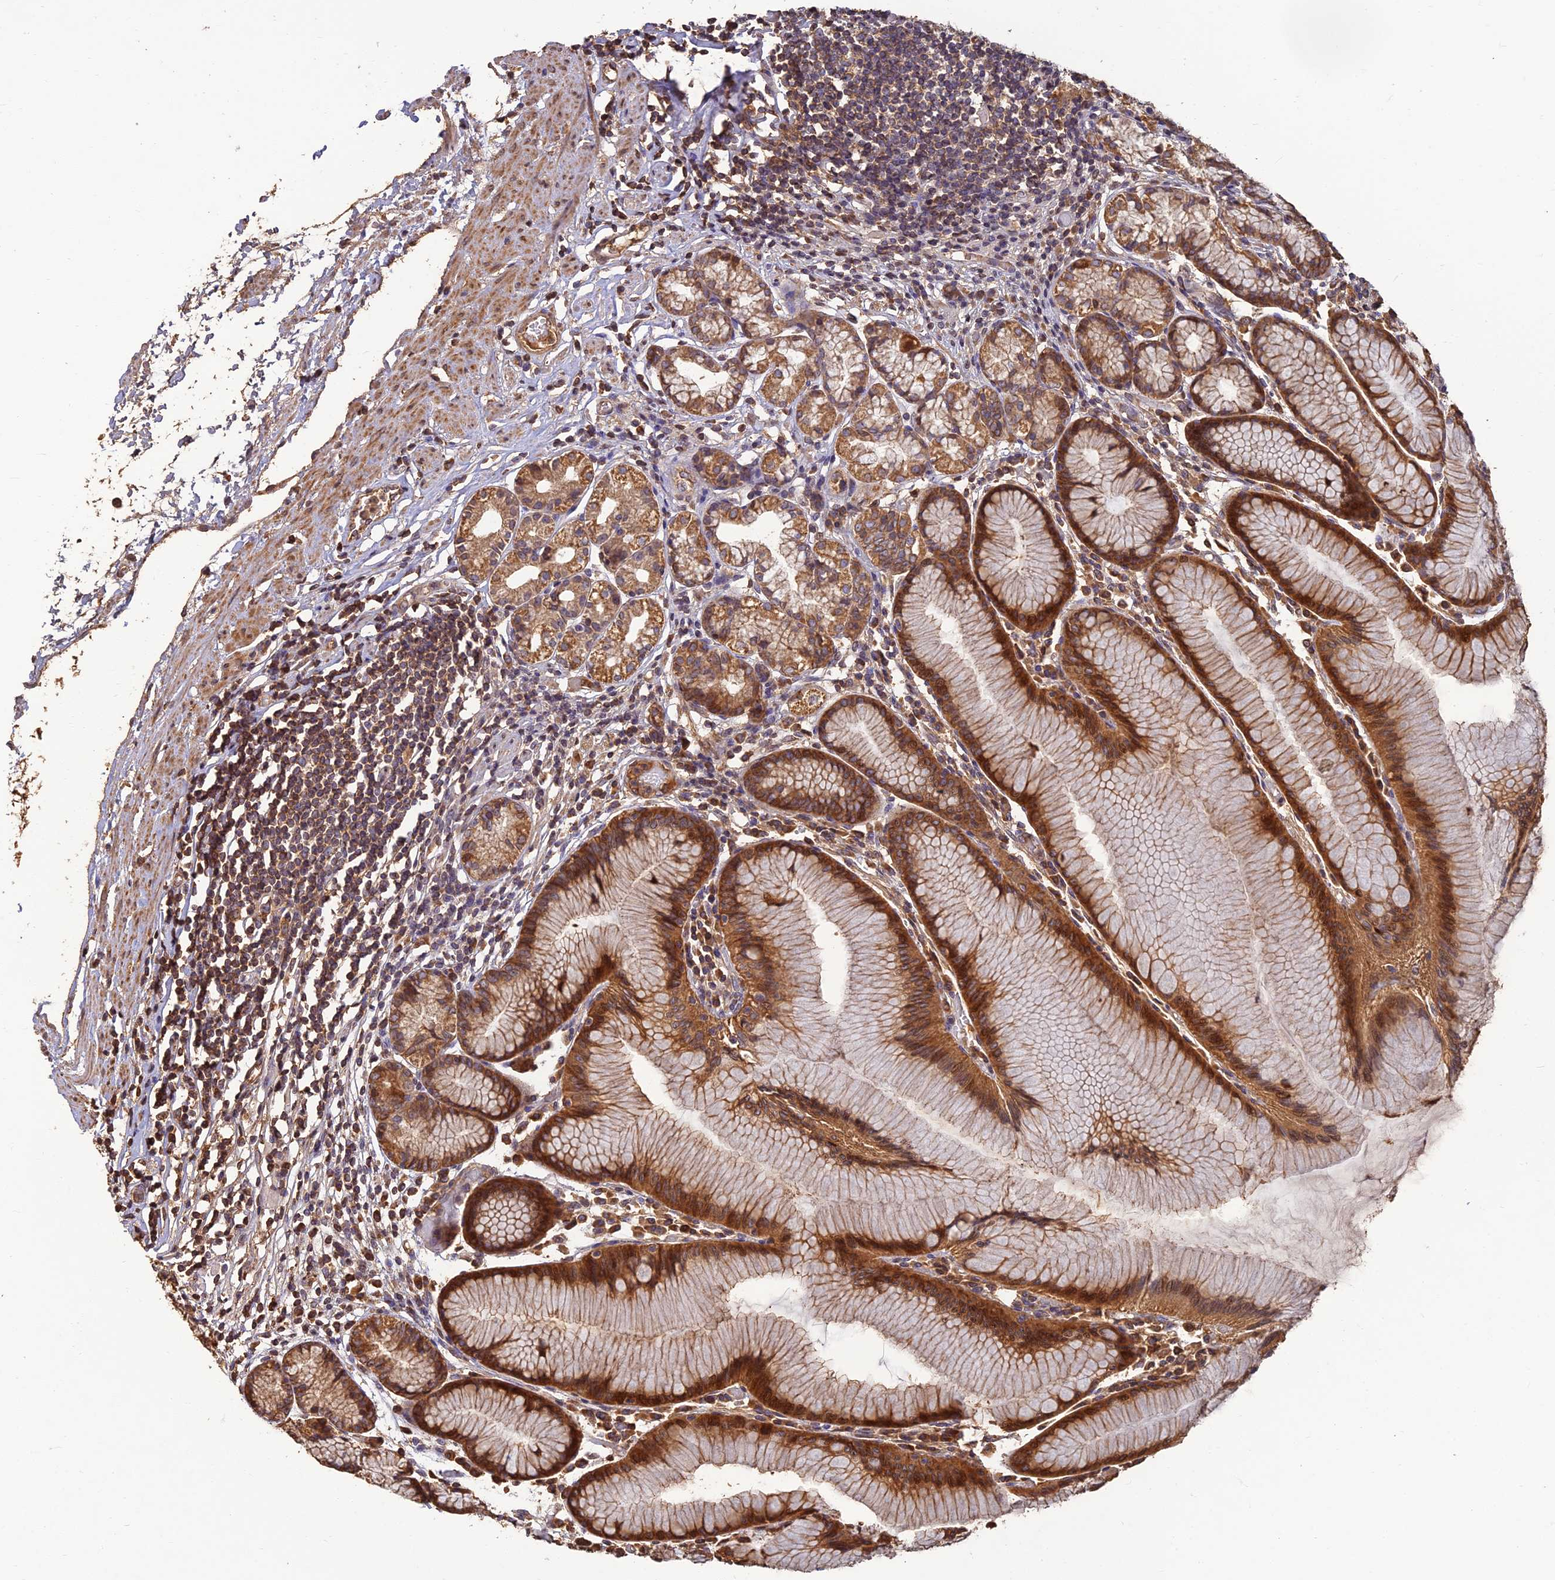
{"staining": {"intensity": "strong", "quantity": "25%-75%", "location": "cytoplasmic/membranous"}, "tissue": "stomach", "cell_type": "Glandular cells", "image_type": "normal", "snomed": [{"axis": "morphology", "description": "Normal tissue, NOS"}, {"axis": "topography", "description": "Stomach"}], "caption": "Stomach stained with DAB (3,3'-diaminobenzidine) immunohistochemistry (IHC) displays high levels of strong cytoplasmic/membranous staining in about 25%-75% of glandular cells. Nuclei are stained in blue.", "gene": "CORO1C", "patient": {"sex": "female", "age": 57}}